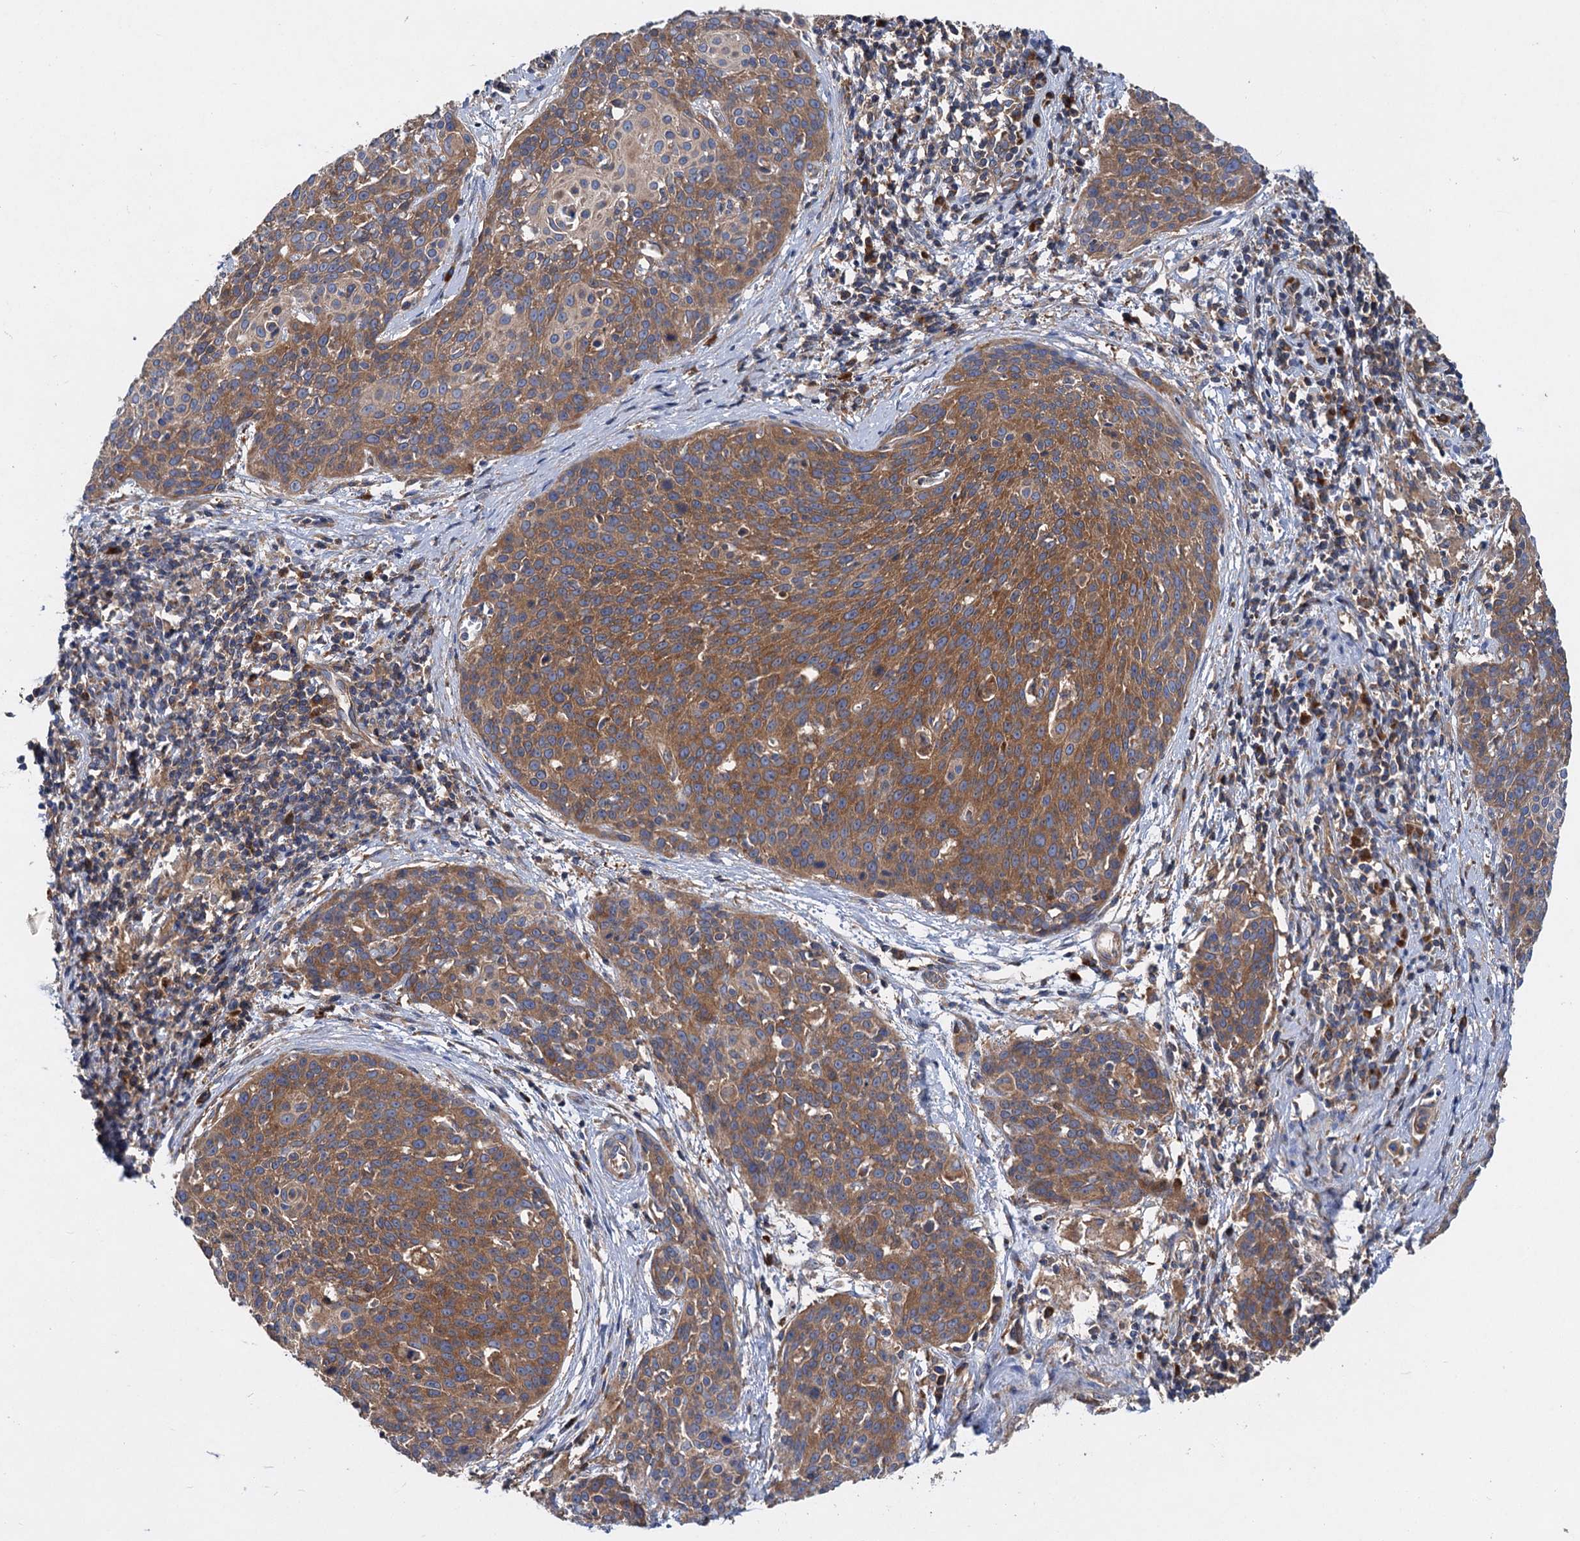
{"staining": {"intensity": "moderate", "quantity": ">75%", "location": "cytoplasmic/membranous"}, "tissue": "cervical cancer", "cell_type": "Tumor cells", "image_type": "cancer", "snomed": [{"axis": "morphology", "description": "Squamous cell carcinoma, NOS"}, {"axis": "topography", "description": "Cervix"}], "caption": "About >75% of tumor cells in human cervical cancer (squamous cell carcinoma) show moderate cytoplasmic/membranous protein positivity as visualized by brown immunohistochemical staining.", "gene": "ALKBH7", "patient": {"sex": "female", "age": 38}}